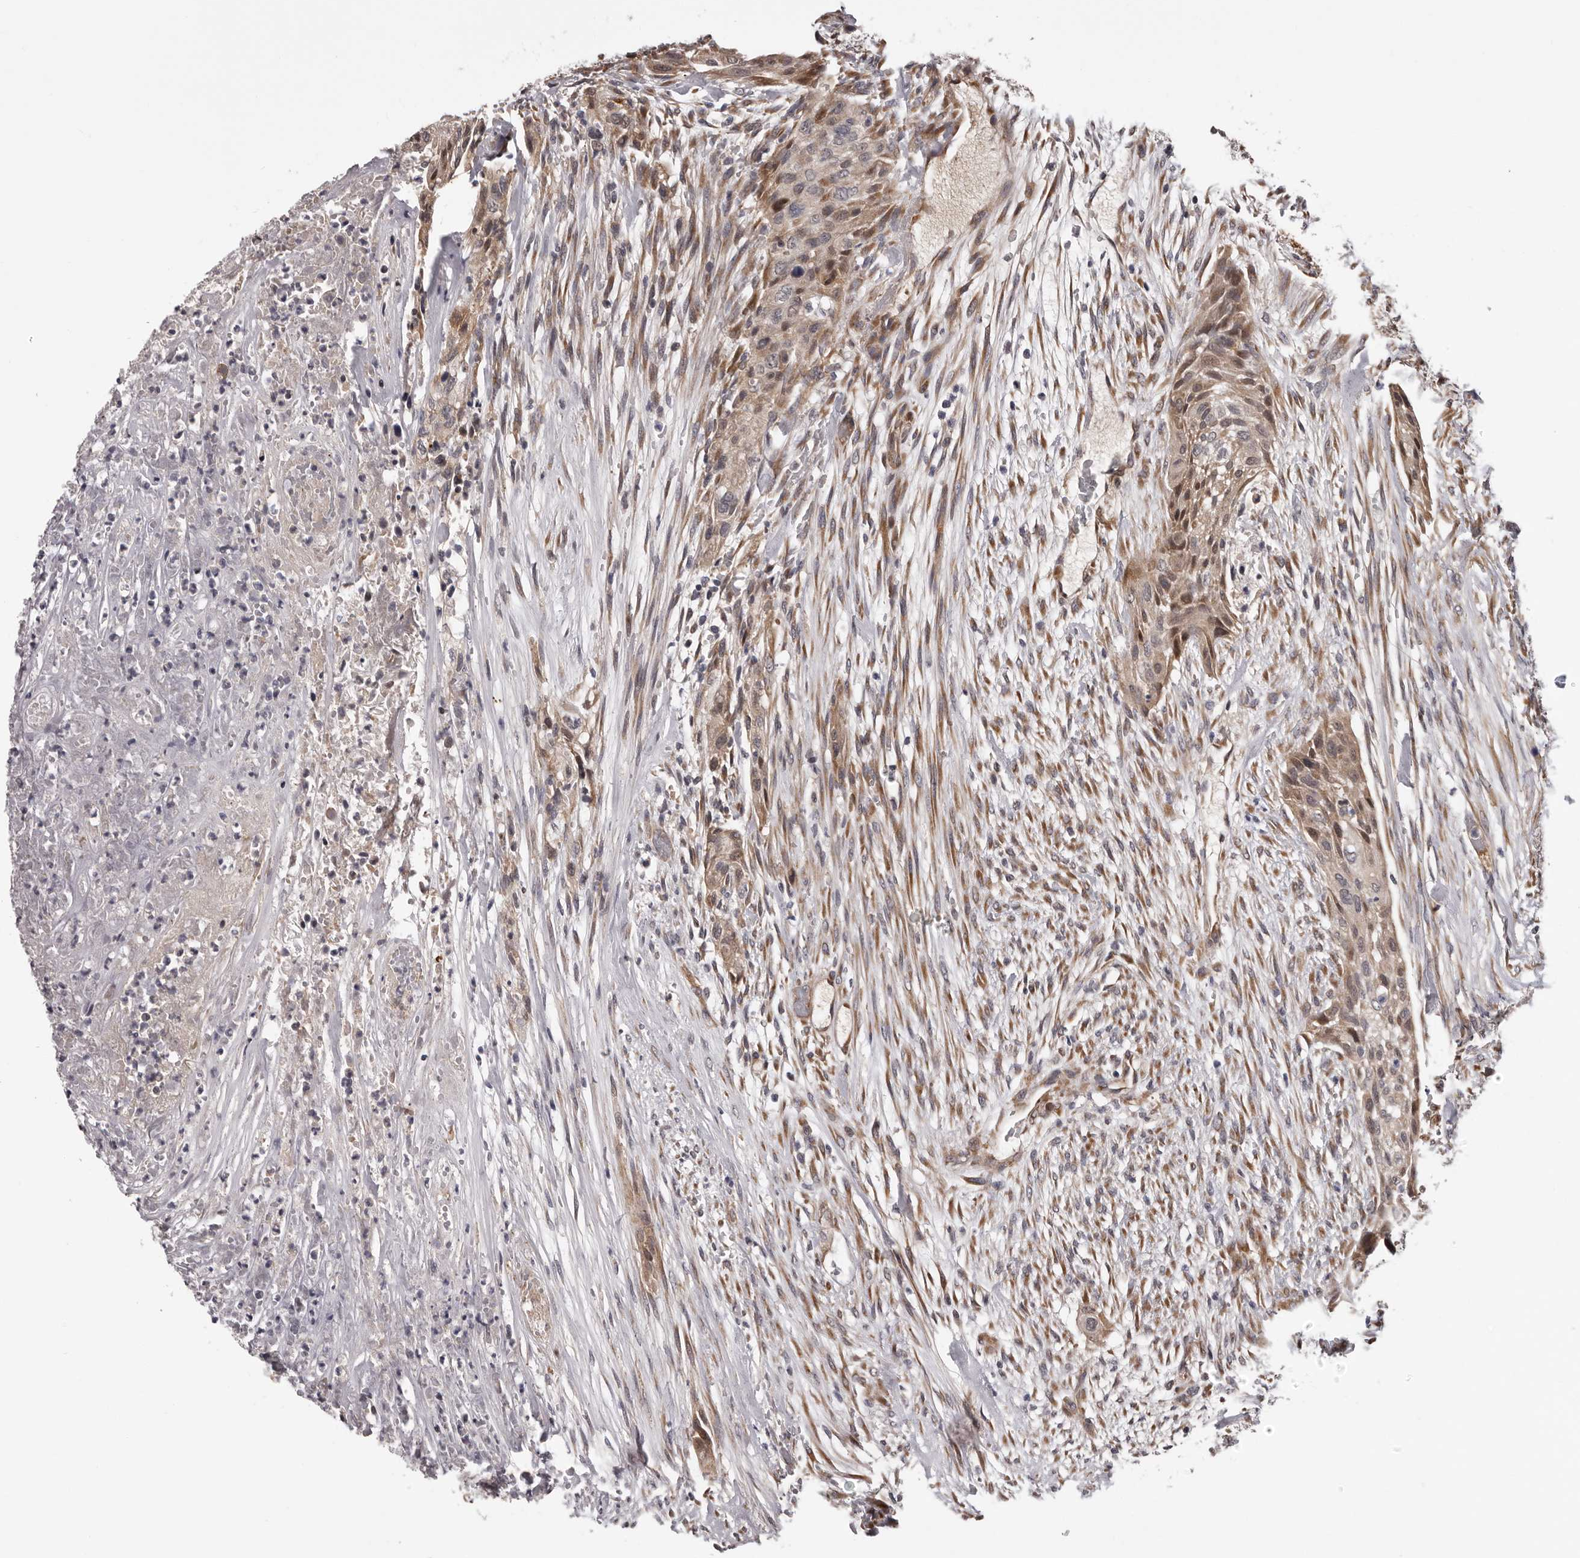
{"staining": {"intensity": "weak", "quantity": ">75%", "location": "cytoplasmic/membranous,nuclear"}, "tissue": "urothelial cancer", "cell_type": "Tumor cells", "image_type": "cancer", "snomed": [{"axis": "morphology", "description": "Urothelial carcinoma, High grade"}, {"axis": "topography", "description": "Urinary bladder"}], "caption": "Brown immunohistochemical staining in high-grade urothelial carcinoma reveals weak cytoplasmic/membranous and nuclear staining in approximately >75% of tumor cells. (DAB = brown stain, brightfield microscopy at high magnification).", "gene": "MED8", "patient": {"sex": "male", "age": 35}}